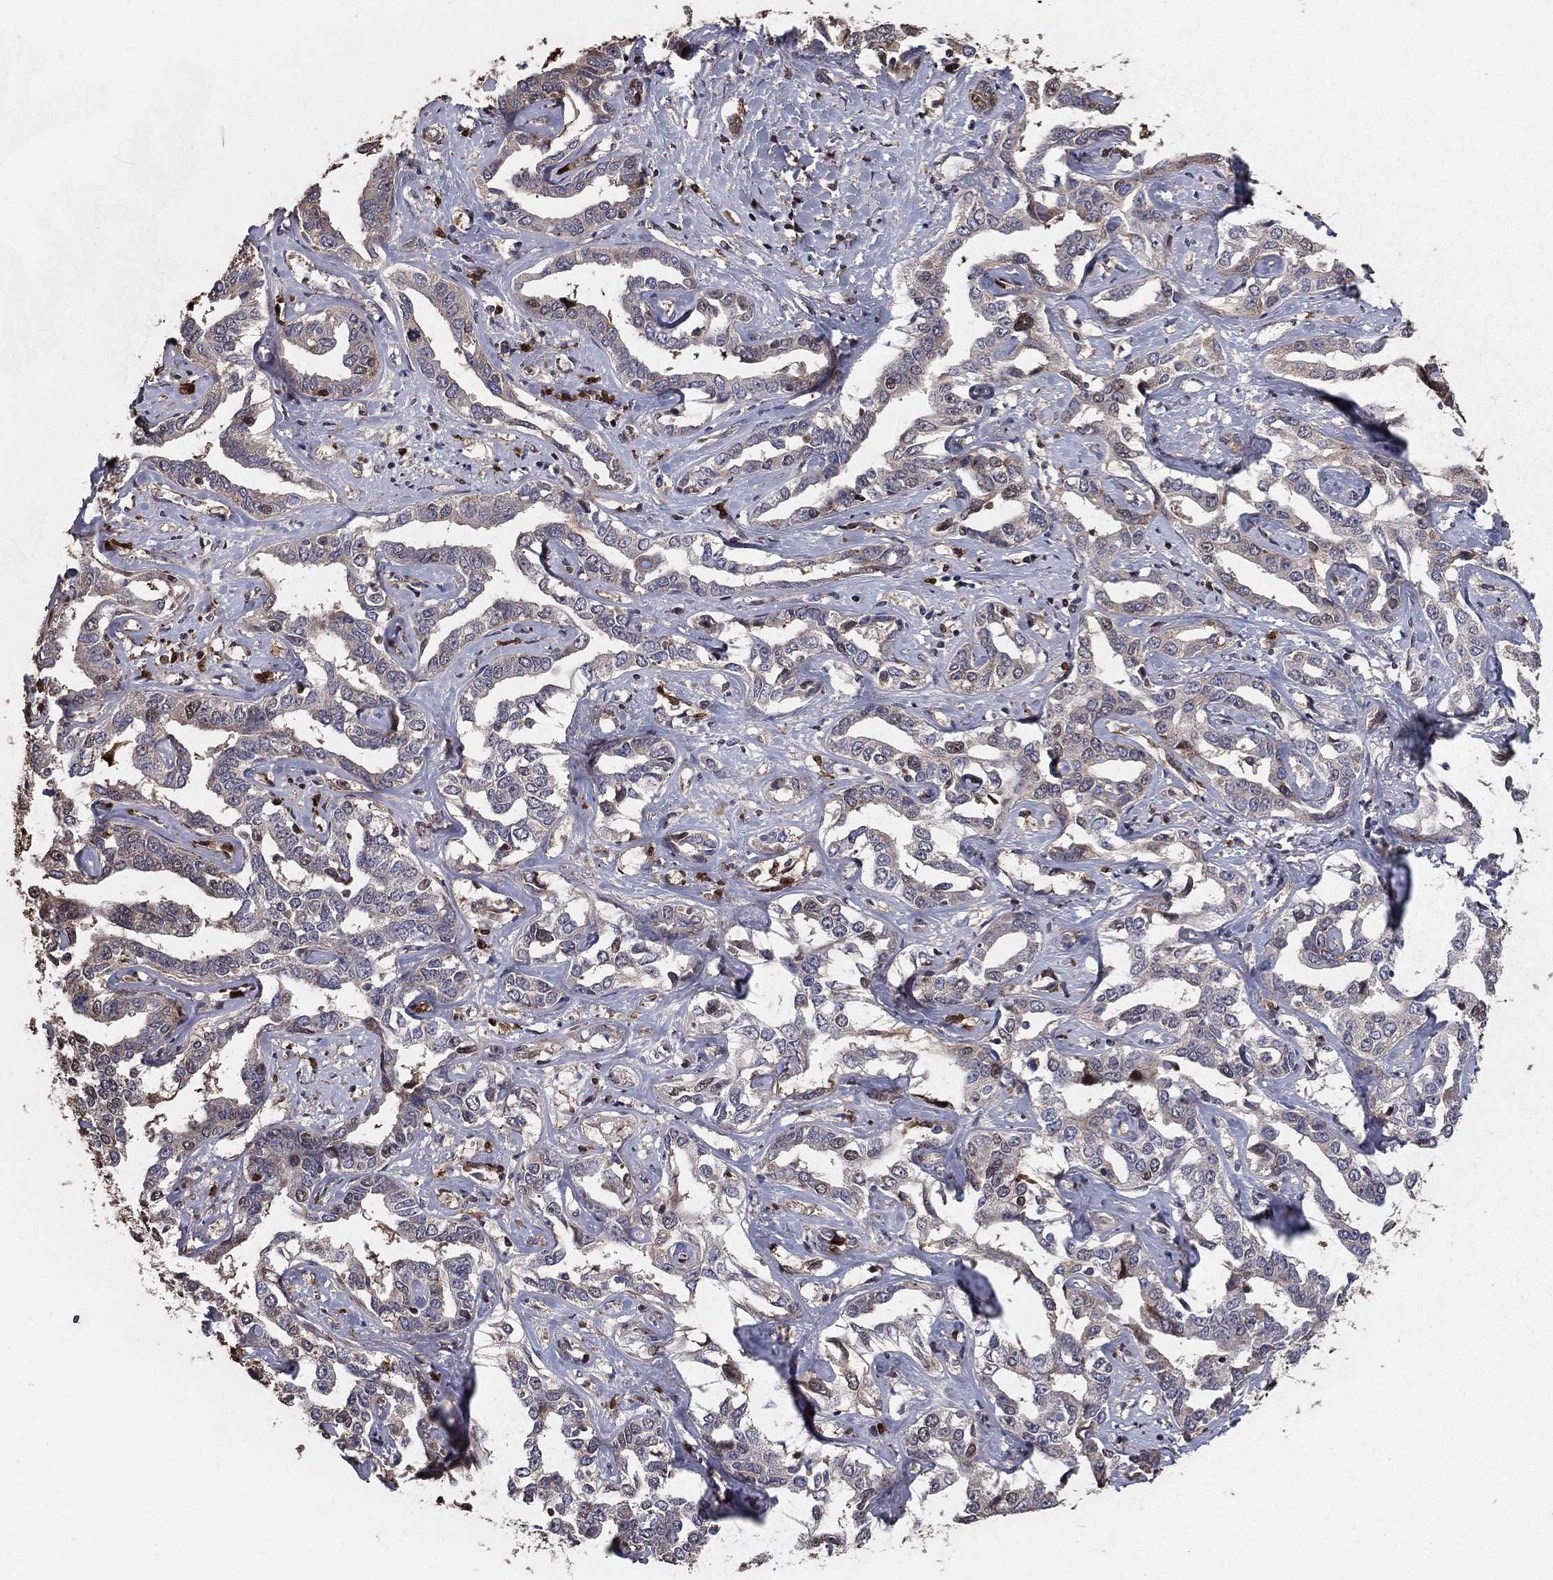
{"staining": {"intensity": "negative", "quantity": "none", "location": "none"}, "tissue": "liver cancer", "cell_type": "Tumor cells", "image_type": "cancer", "snomed": [{"axis": "morphology", "description": "Cholangiocarcinoma"}, {"axis": "topography", "description": "Liver"}], "caption": "Liver cholangiocarcinoma stained for a protein using IHC demonstrates no staining tumor cells.", "gene": "GYG1", "patient": {"sex": "male", "age": 59}}